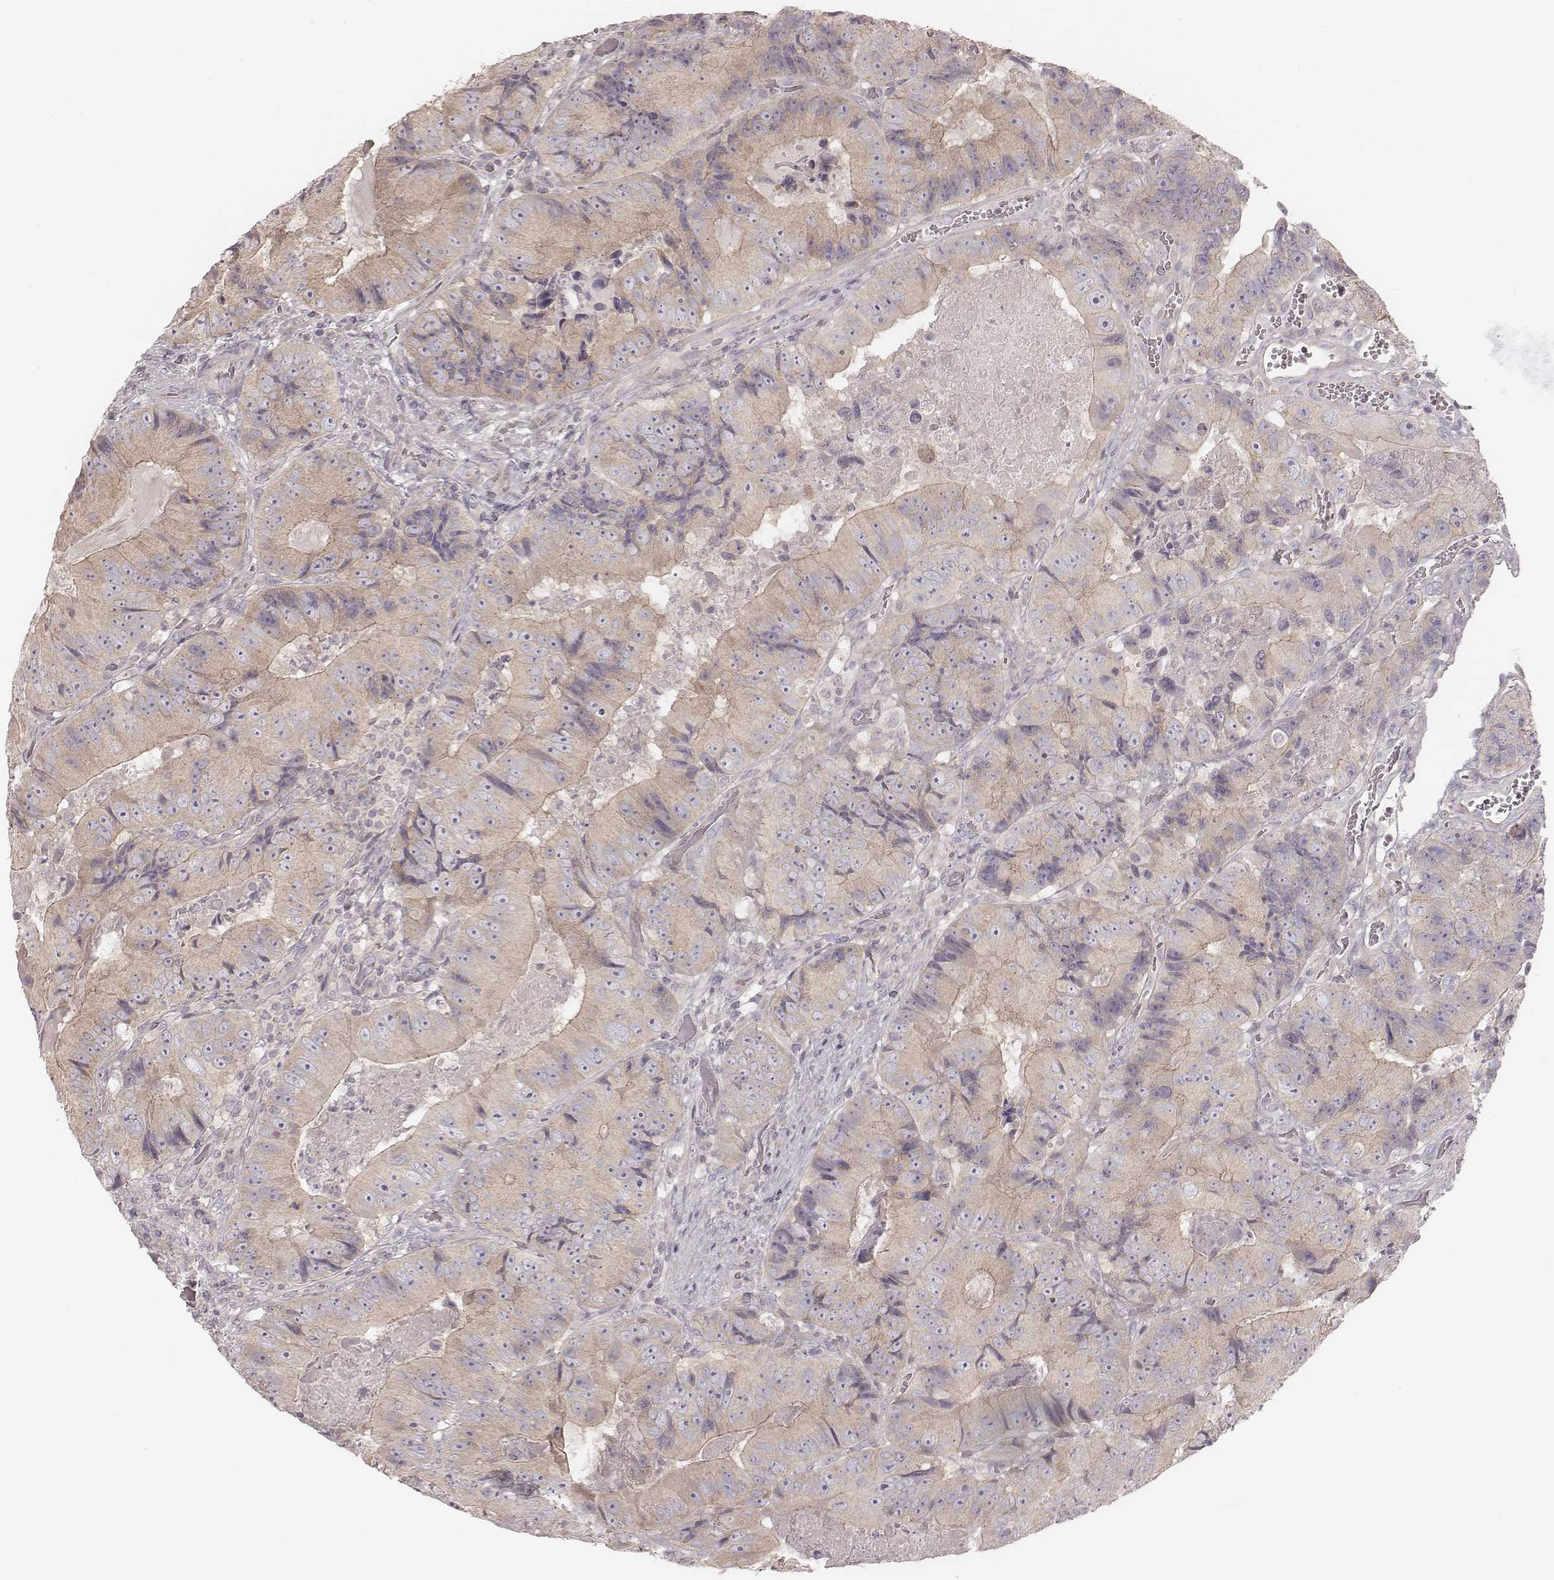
{"staining": {"intensity": "negative", "quantity": "none", "location": "none"}, "tissue": "colorectal cancer", "cell_type": "Tumor cells", "image_type": "cancer", "snomed": [{"axis": "morphology", "description": "Adenocarcinoma, NOS"}, {"axis": "topography", "description": "Colon"}], "caption": "High magnification brightfield microscopy of colorectal cancer (adenocarcinoma) stained with DAB (3,3'-diaminobenzidine) (brown) and counterstained with hematoxylin (blue): tumor cells show no significant positivity.", "gene": "TDRD5", "patient": {"sex": "female", "age": 86}}